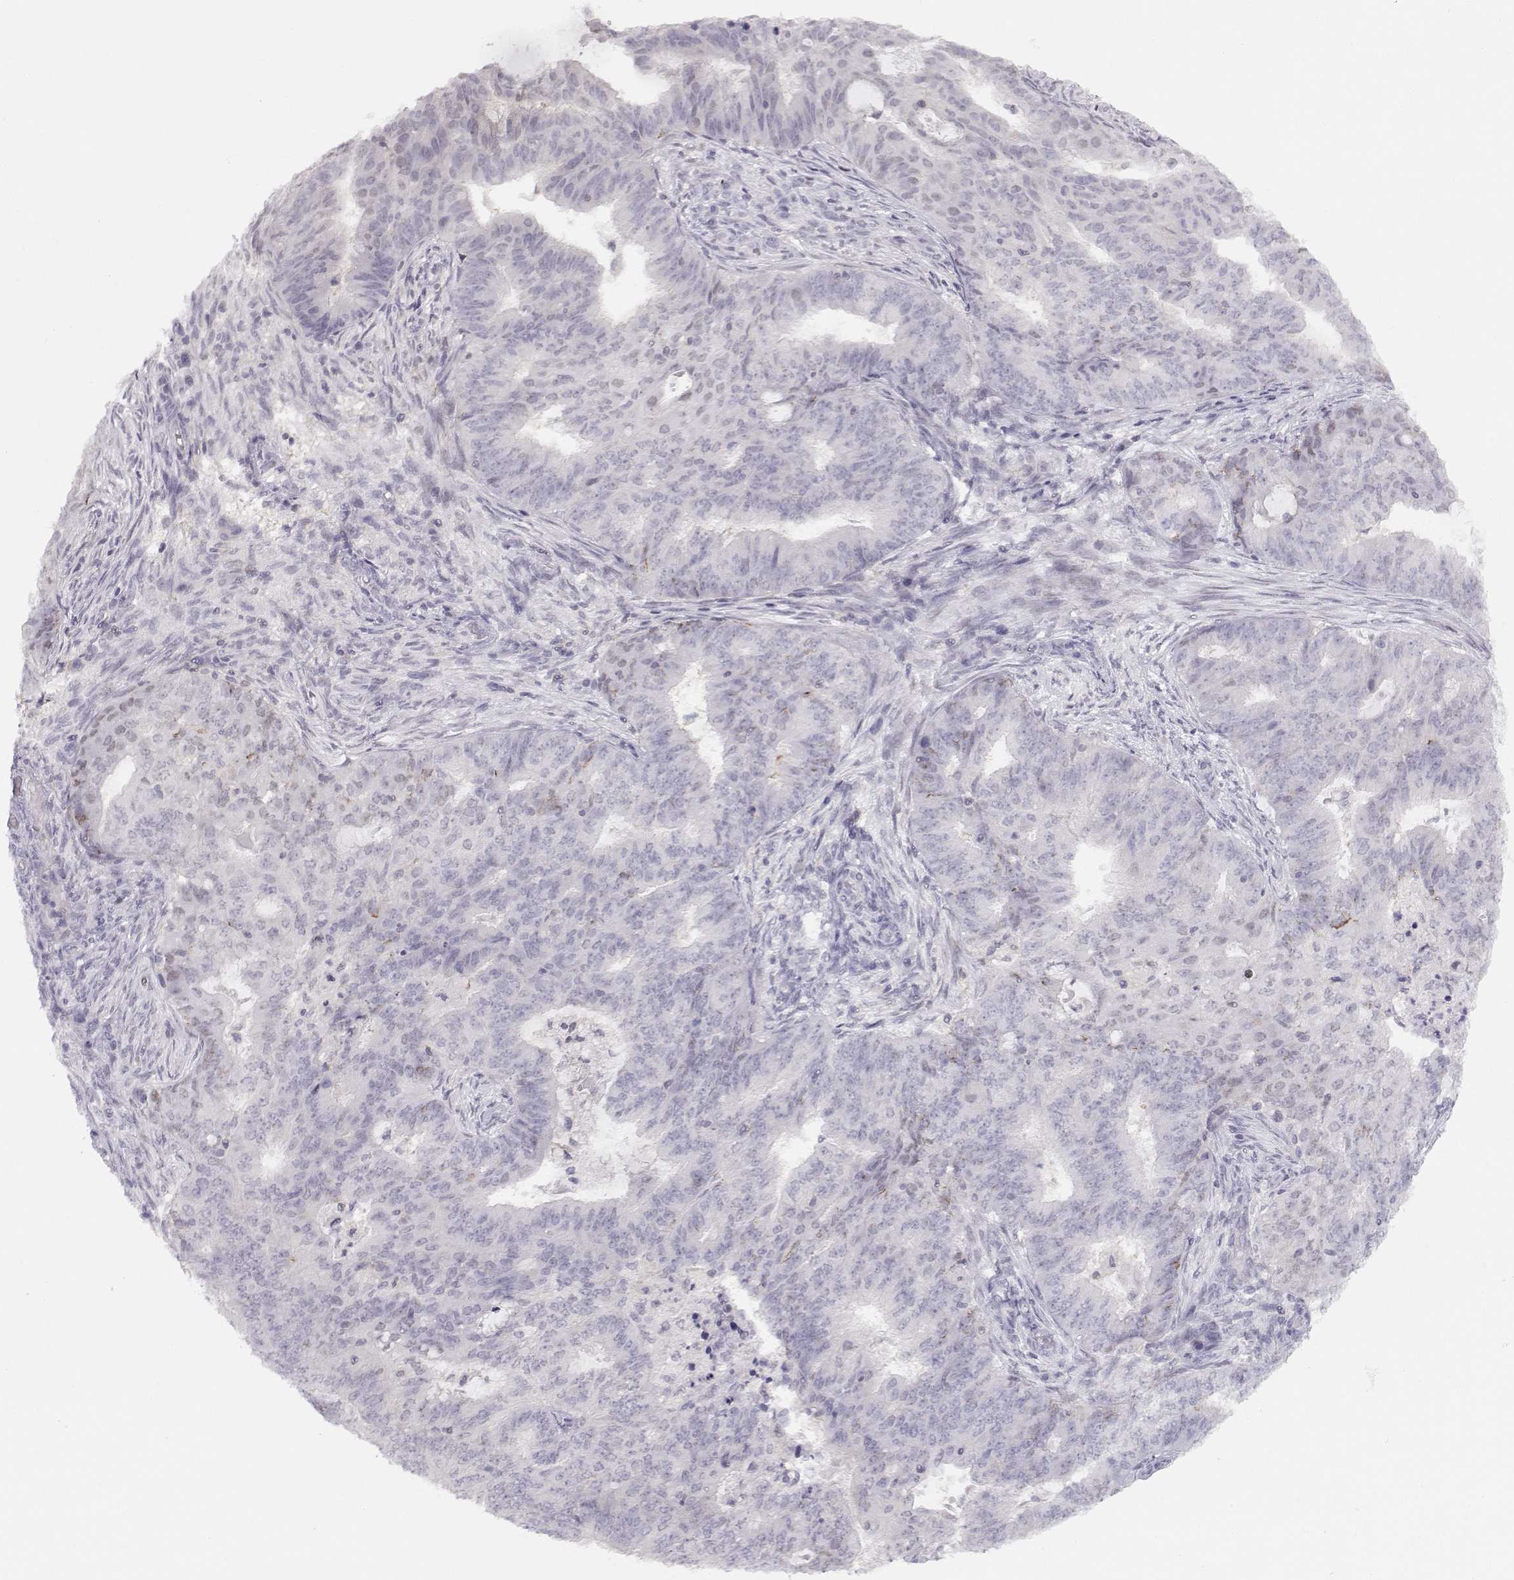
{"staining": {"intensity": "negative", "quantity": "none", "location": "none"}, "tissue": "endometrial cancer", "cell_type": "Tumor cells", "image_type": "cancer", "snomed": [{"axis": "morphology", "description": "Adenocarcinoma, NOS"}, {"axis": "topography", "description": "Endometrium"}], "caption": "Histopathology image shows no protein expression in tumor cells of adenocarcinoma (endometrial) tissue.", "gene": "TEPP", "patient": {"sex": "female", "age": 62}}